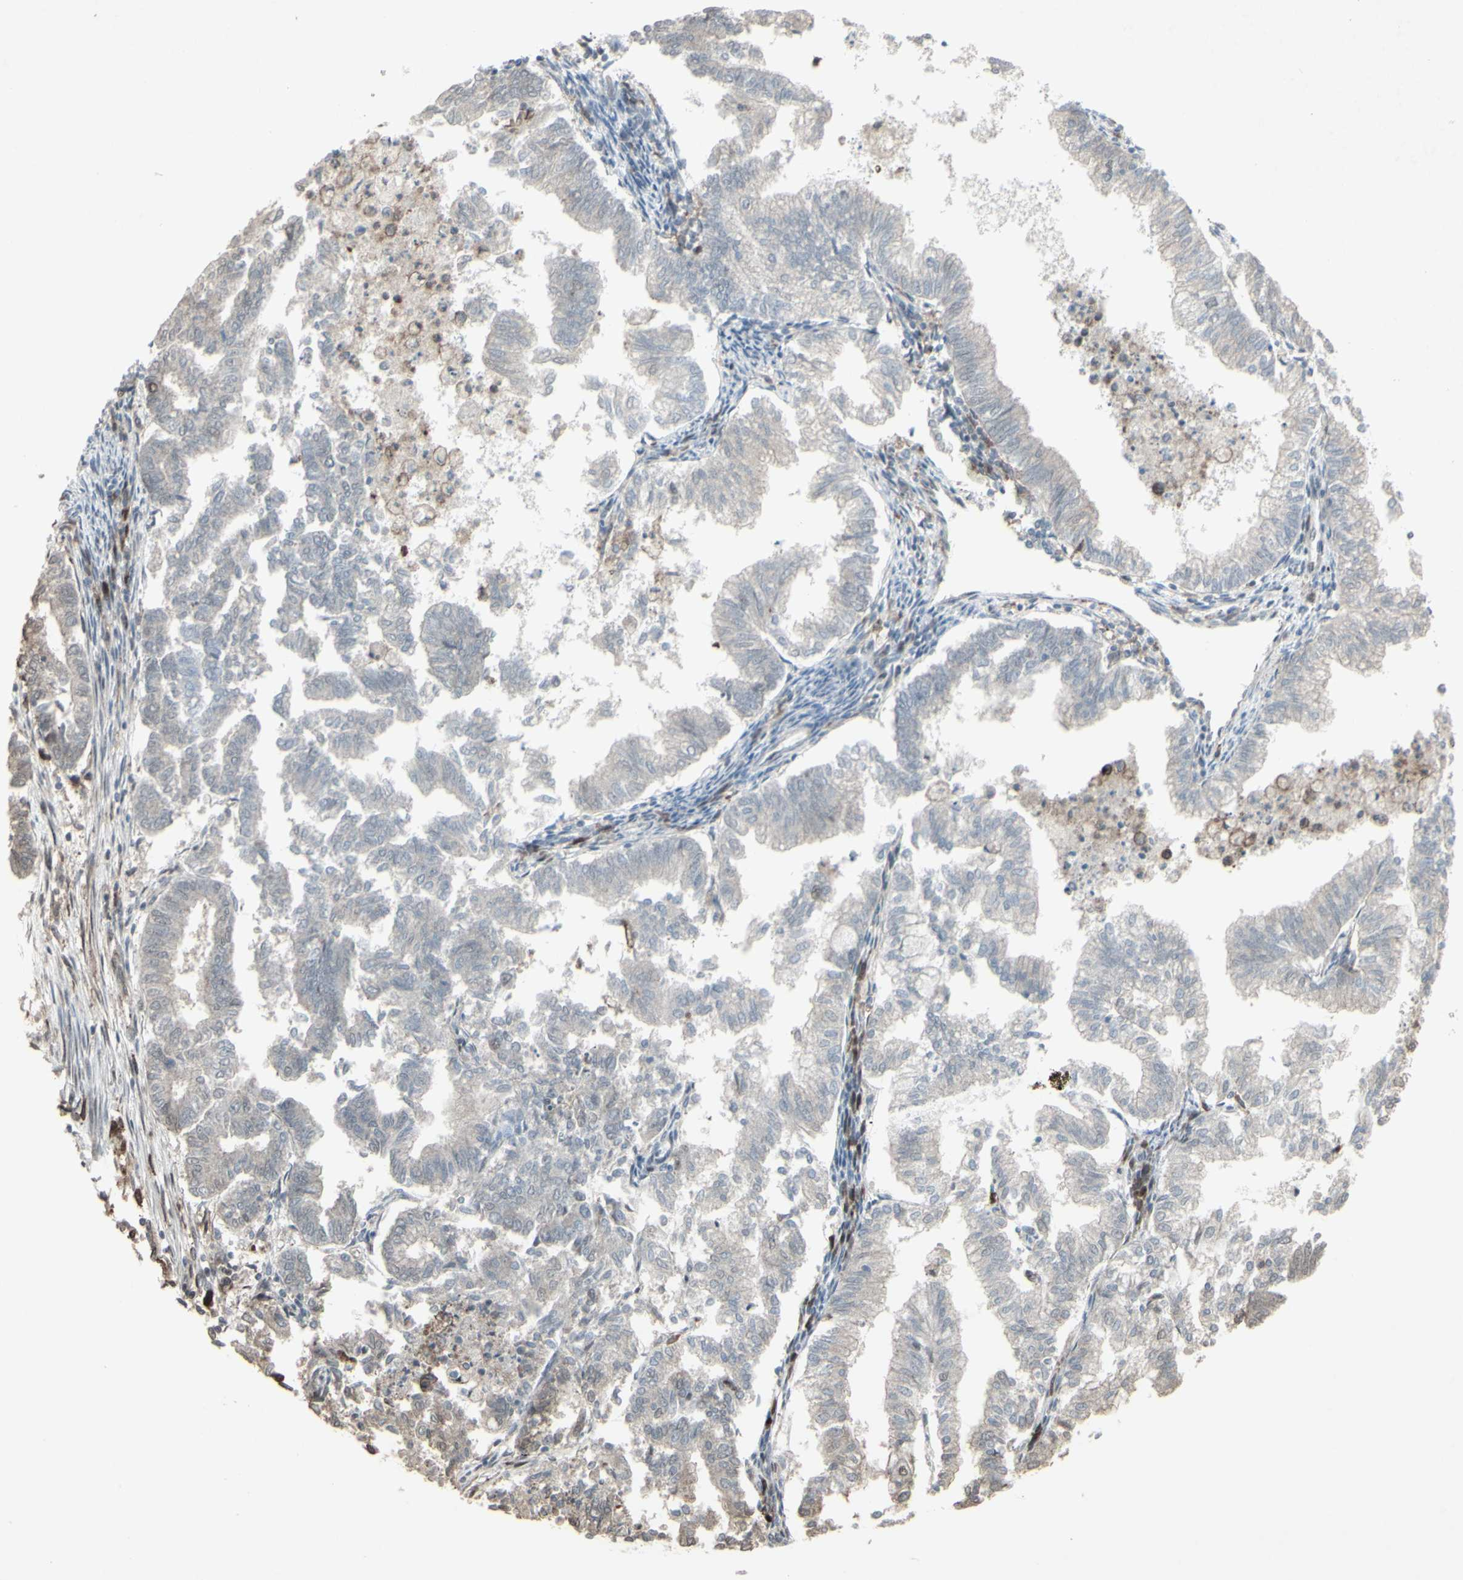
{"staining": {"intensity": "negative", "quantity": "none", "location": "none"}, "tissue": "endometrial cancer", "cell_type": "Tumor cells", "image_type": "cancer", "snomed": [{"axis": "morphology", "description": "Necrosis, NOS"}, {"axis": "morphology", "description": "Adenocarcinoma, NOS"}, {"axis": "topography", "description": "Endometrium"}], "caption": "There is no significant expression in tumor cells of endometrial cancer. (DAB immunohistochemistry (IHC), high magnification).", "gene": "CD33", "patient": {"sex": "female", "age": 79}}